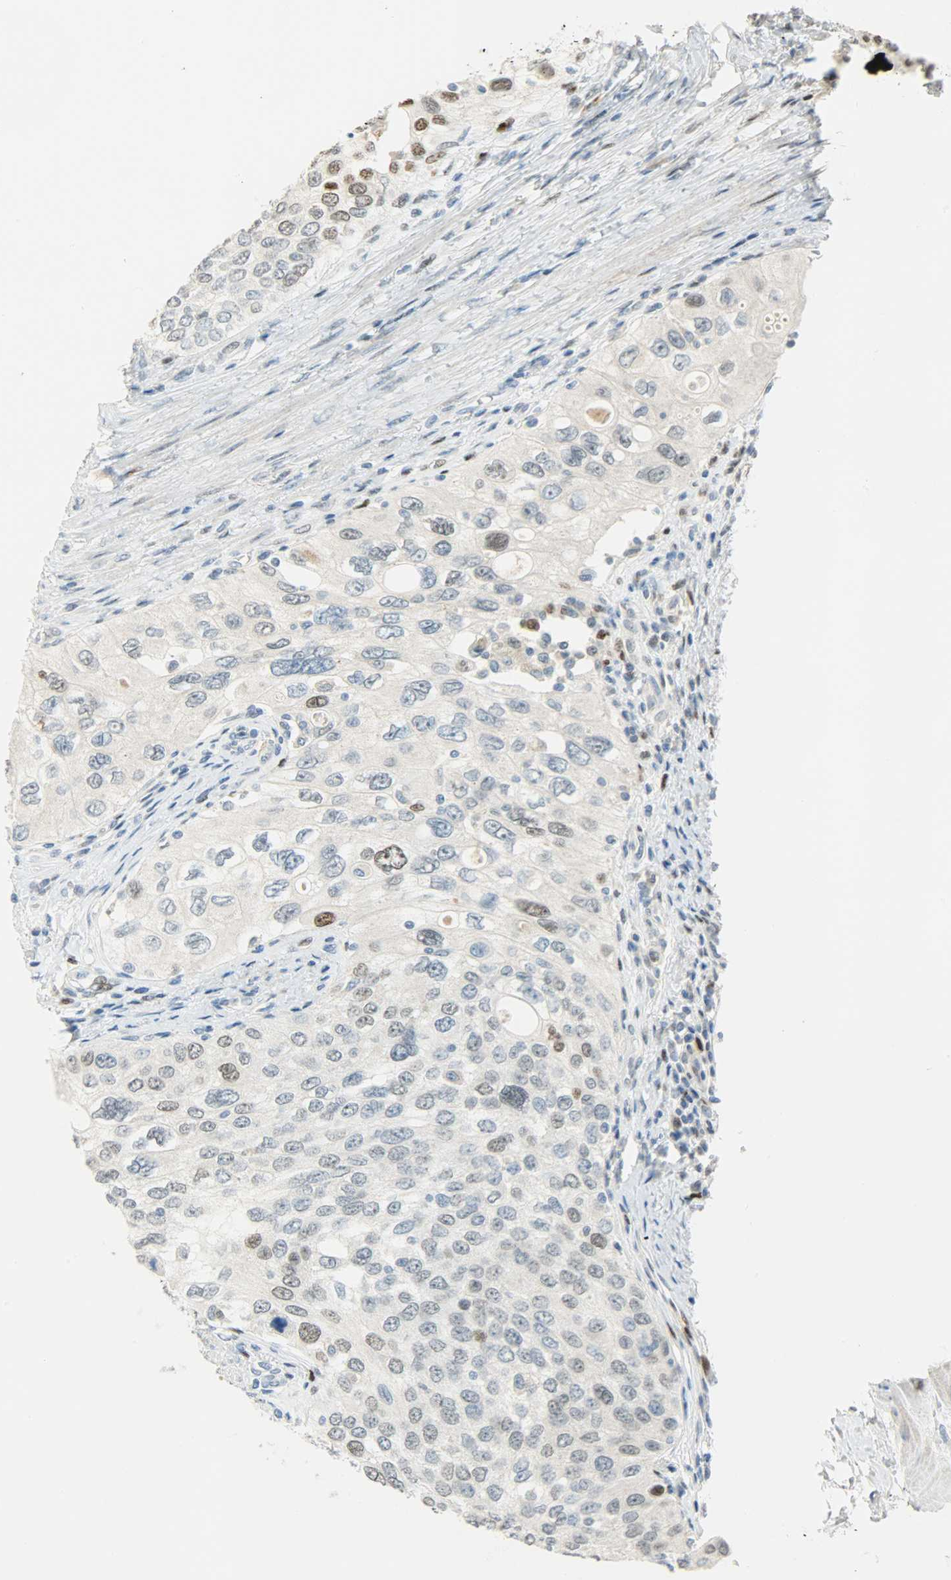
{"staining": {"intensity": "weak", "quantity": "<25%", "location": "nuclear"}, "tissue": "urothelial cancer", "cell_type": "Tumor cells", "image_type": "cancer", "snomed": [{"axis": "morphology", "description": "Urothelial carcinoma, High grade"}, {"axis": "topography", "description": "Urinary bladder"}], "caption": "High-grade urothelial carcinoma was stained to show a protein in brown. There is no significant expression in tumor cells. (DAB (3,3'-diaminobenzidine) immunohistochemistry (IHC) visualized using brightfield microscopy, high magnification).", "gene": "JUNB", "patient": {"sex": "female", "age": 56}}